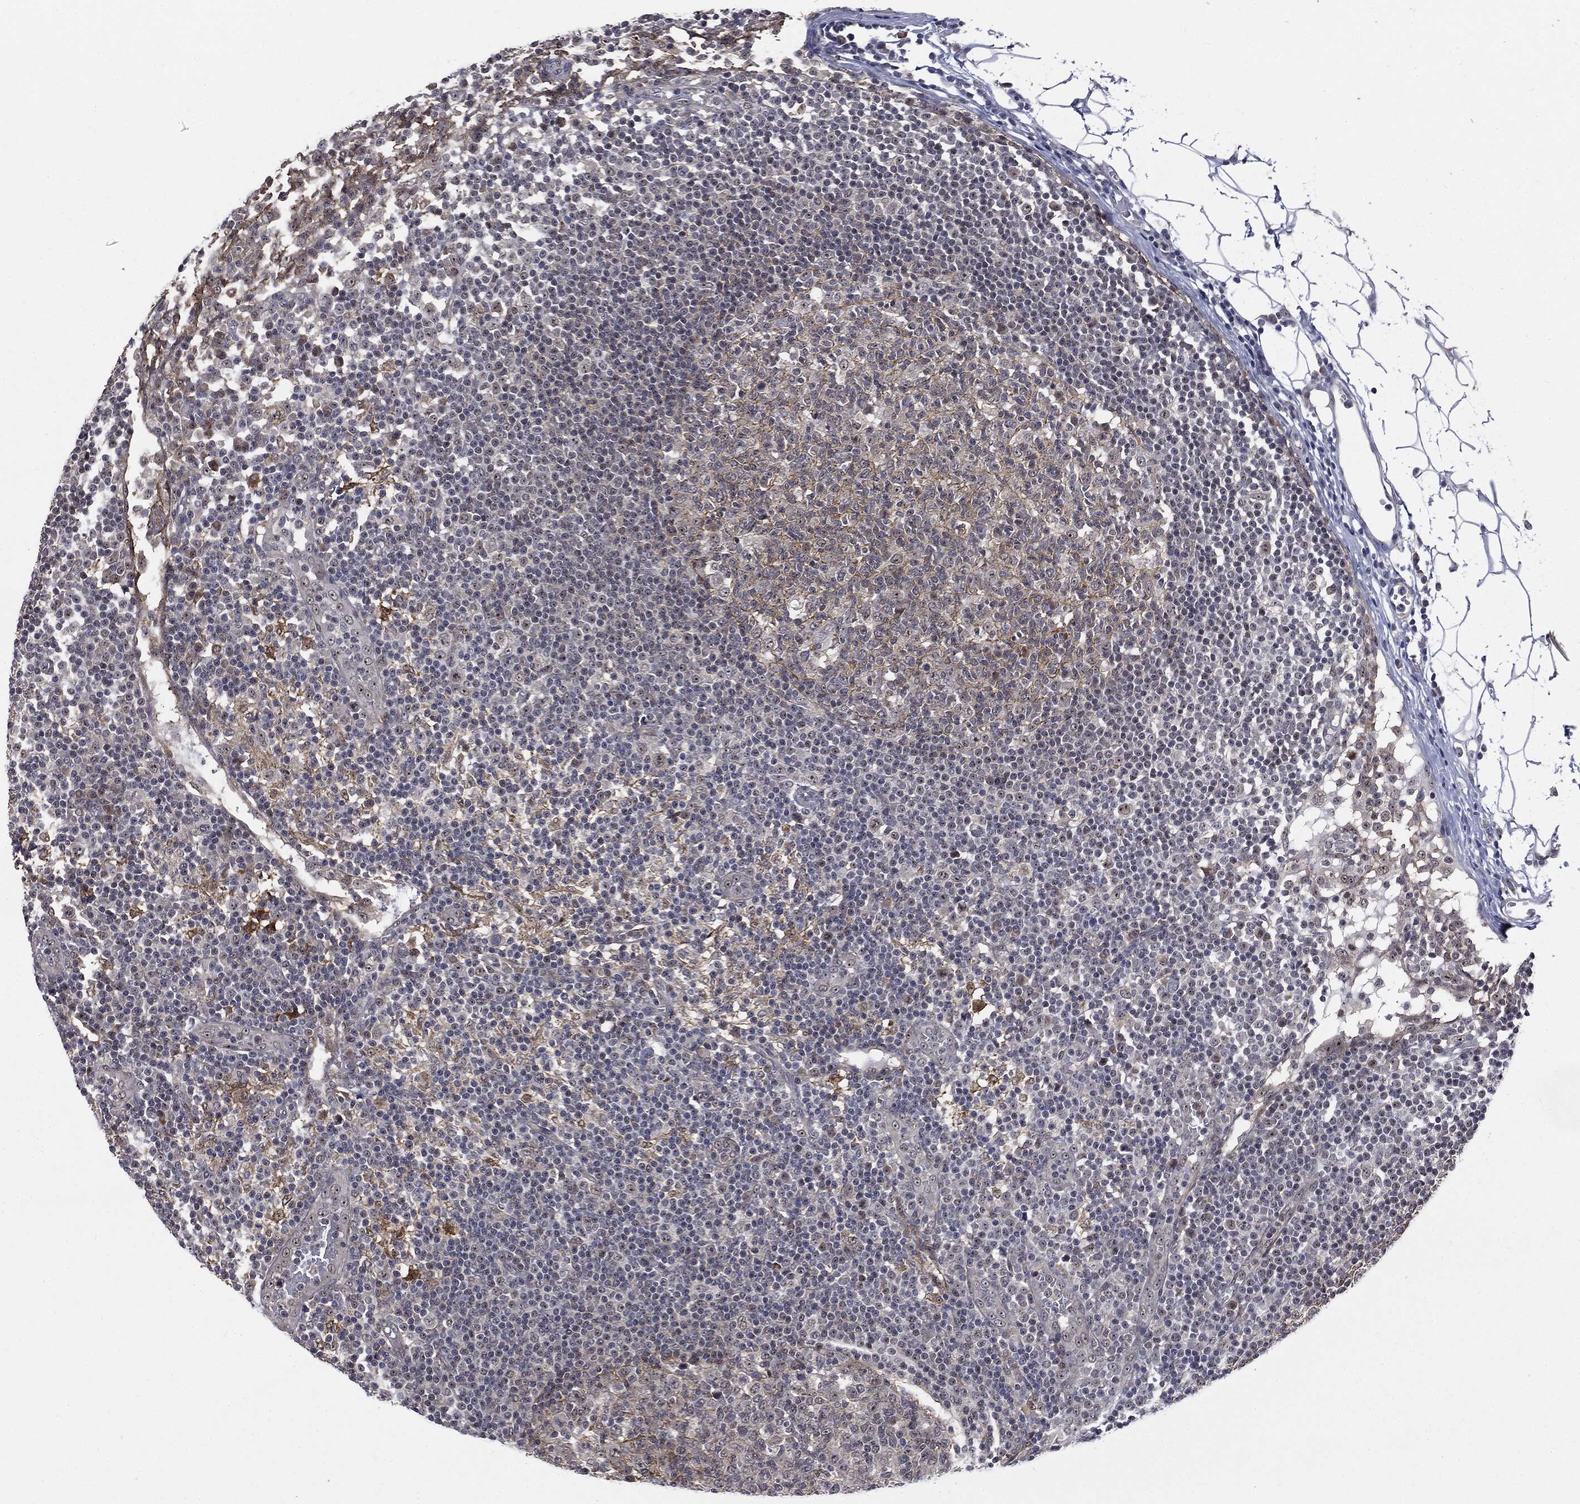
{"staining": {"intensity": "weak", "quantity": "<25%", "location": "cytoplasmic/membranous"}, "tissue": "lymph node", "cell_type": "Germinal center cells", "image_type": "normal", "snomed": [{"axis": "morphology", "description": "Normal tissue, NOS"}, {"axis": "topography", "description": "Lymph node"}, {"axis": "topography", "description": "Salivary gland"}], "caption": "High power microscopy histopathology image of an immunohistochemistry image of benign lymph node, revealing no significant staining in germinal center cells.", "gene": "TRMT1L", "patient": {"sex": "male", "age": 83}}